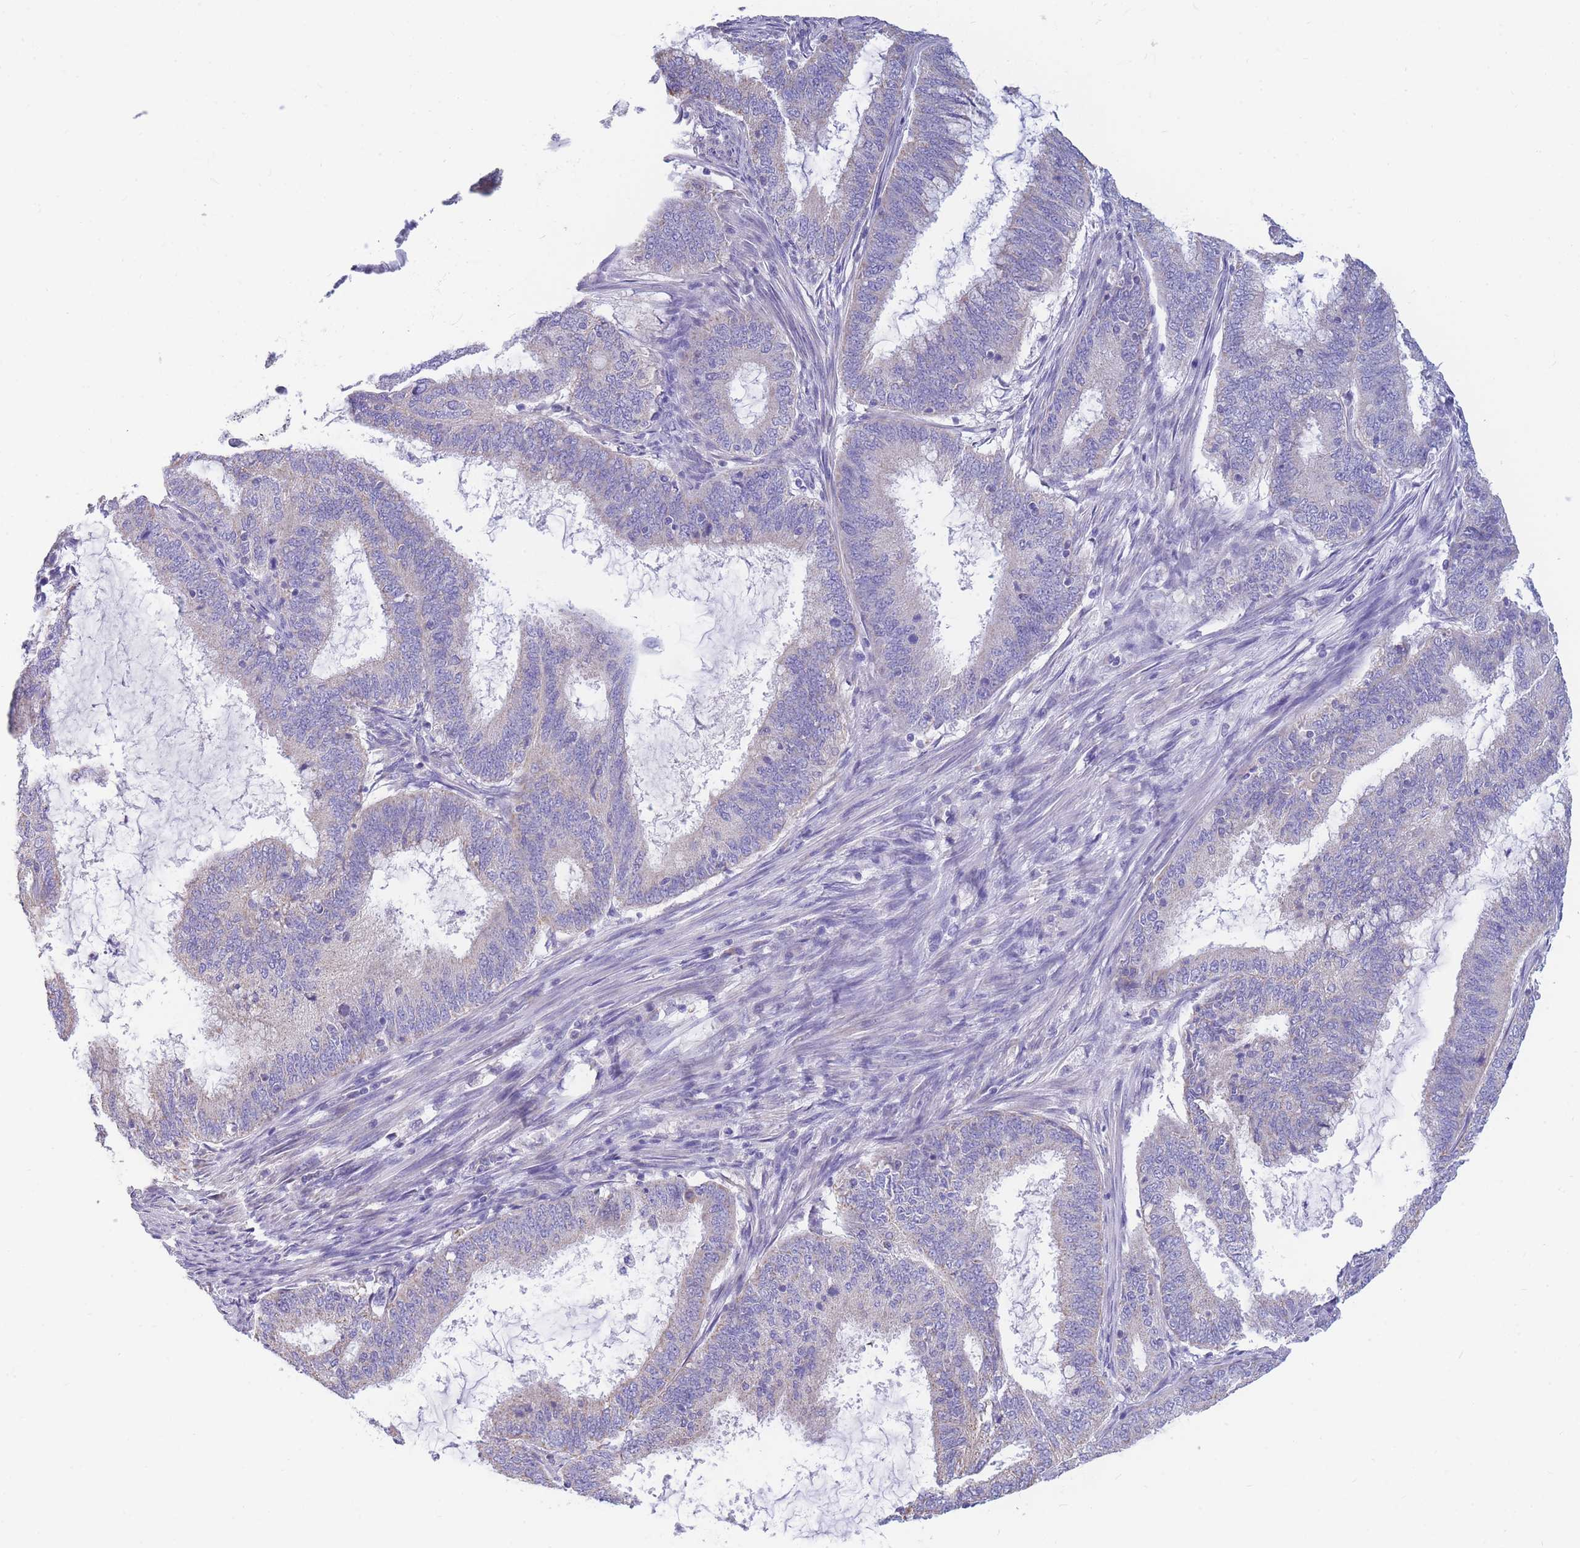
{"staining": {"intensity": "negative", "quantity": "none", "location": "none"}, "tissue": "endometrial cancer", "cell_type": "Tumor cells", "image_type": "cancer", "snomed": [{"axis": "morphology", "description": "Adenocarcinoma, NOS"}, {"axis": "topography", "description": "Endometrium"}], "caption": "Immunohistochemistry photomicrograph of neoplastic tissue: adenocarcinoma (endometrial) stained with DAB (3,3'-diaminobenzidine) shows no significant protein positivity in tumor cells.", "gene": "DHRS11", "patient": {"sex": "female", "age": 51}}